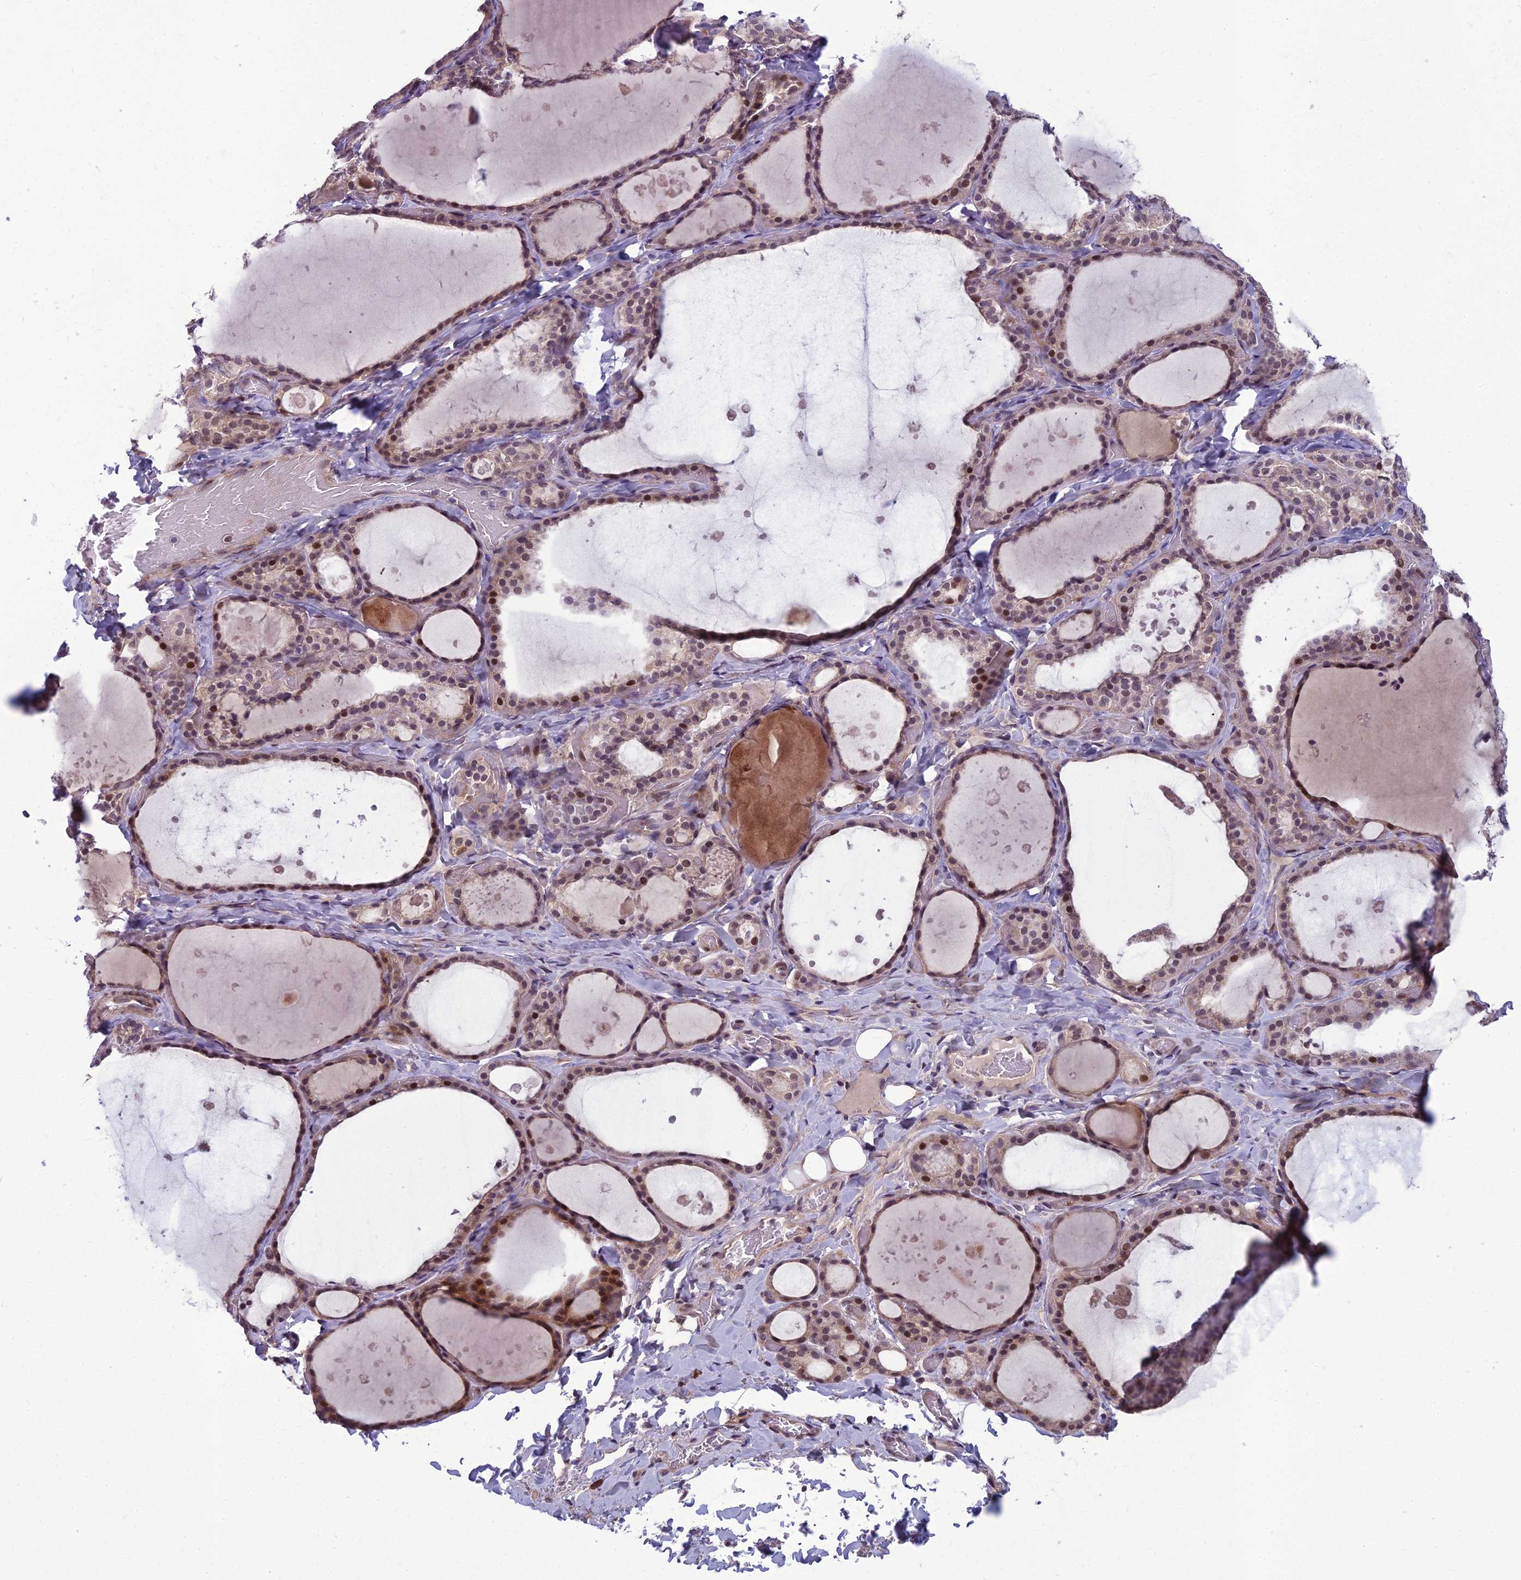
{"staining": {"intensity": "moderate", "quantity": "25%-75%", "location": "nuclear"}, "tissue": "thyroid gland", "cell_type": "Glandular cells", "image_type": "normal", "snomed": [{"axis": "morphology", "description": "Normal tissue, NOS"}, {"axis": "topography", "description": "Thyroid gland"}], "caption": "Brown immunohistochemical staining in normal human thyroid gland reveals moderate nuclear staining in about 25%-75% of glandular cells. (Stains: DAB (3,3'-diaminobenzidine) in brown, nuclei in blue, Microscopy: brightfield microscopy at high magnification).", "gene": "FBRS", "patient": {"sex": "female", "age": 44}}